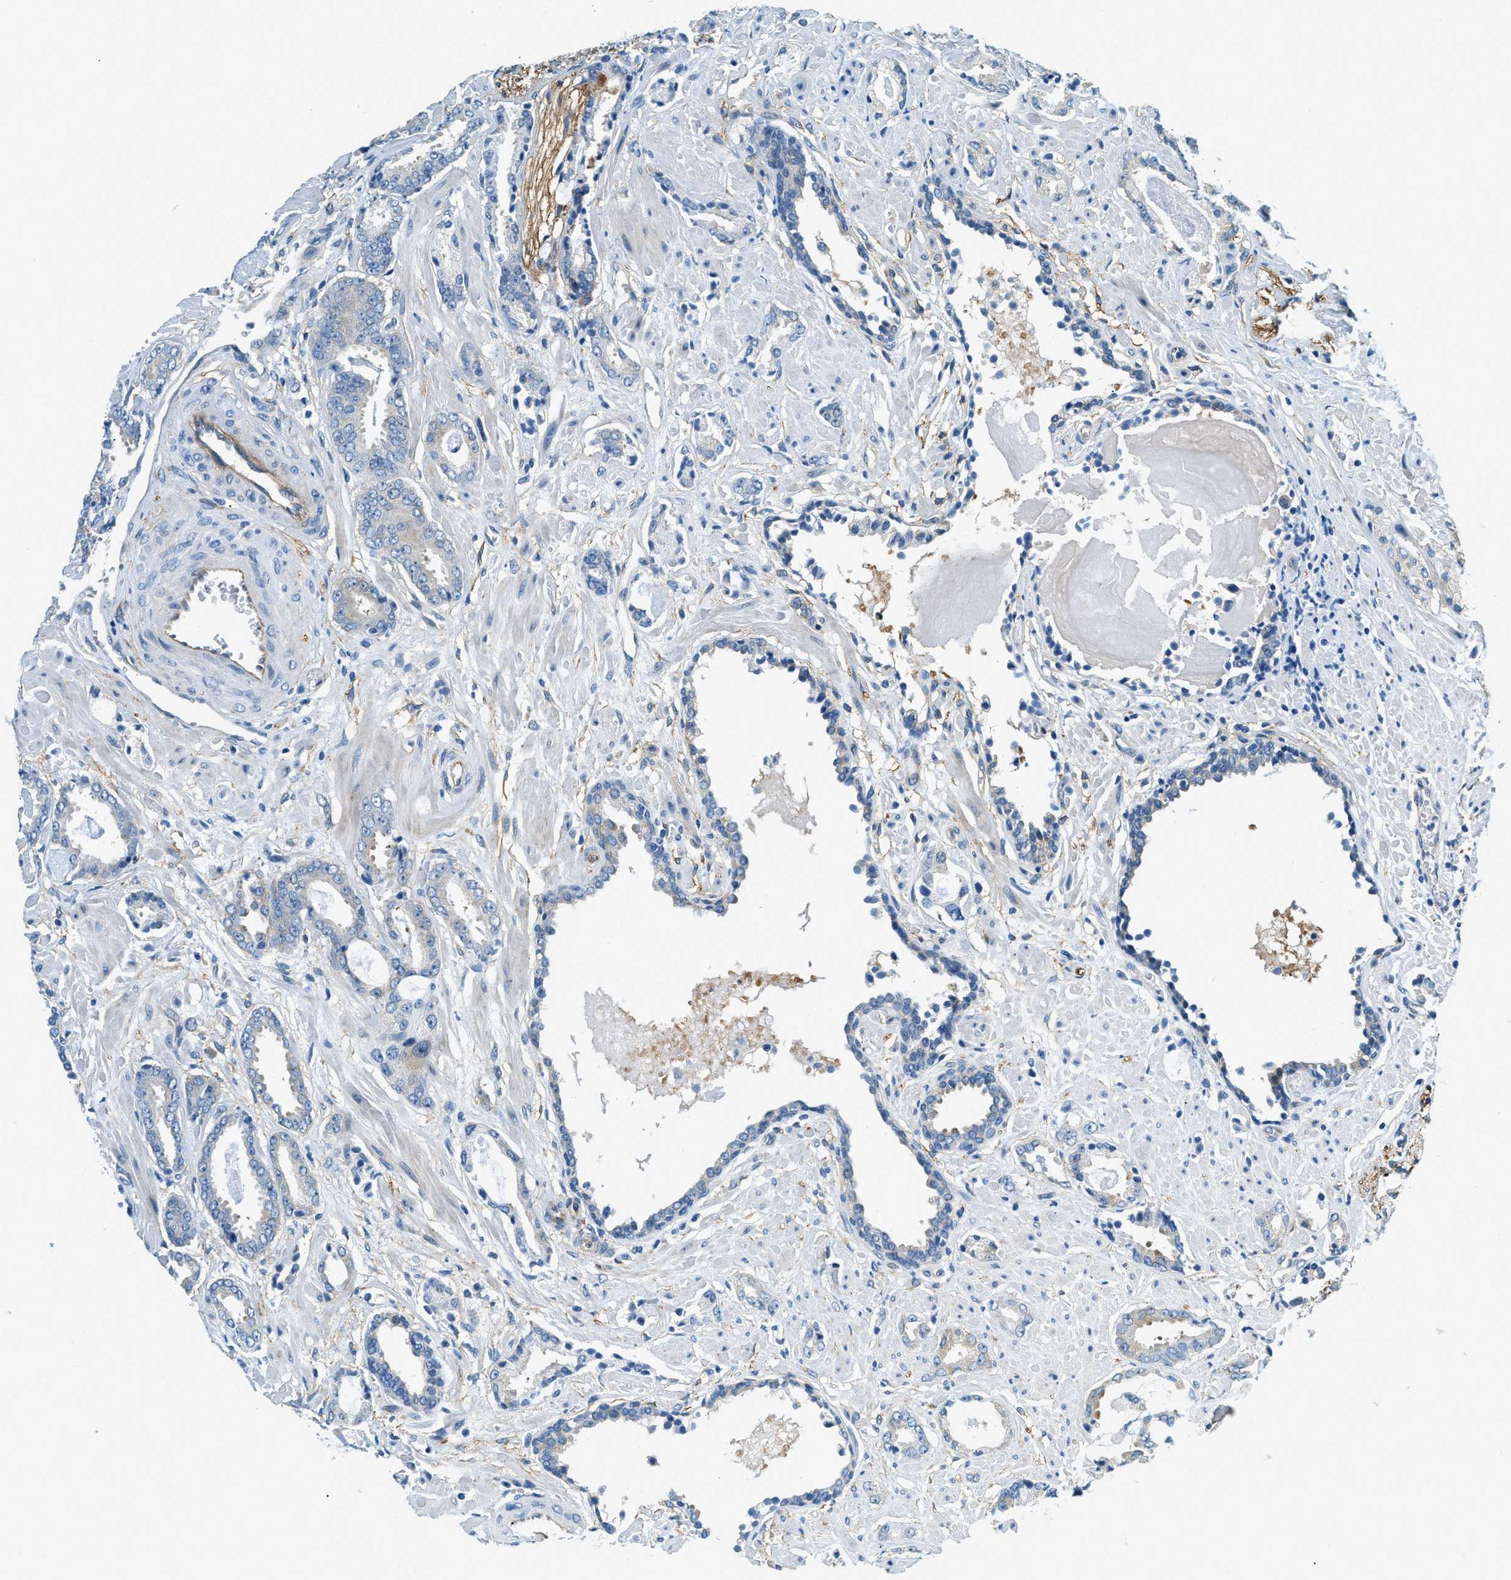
{"staining": {"intensity": "negative", "quantity": "none", "location": "none"}, "tissue": "prostate cancer", "cell_type": "Tumor cells", "image_type": "cancer", "snomed": [{"axis": "morphology", "description": "Adenocarcinoma, Low grade"}, {"axis": "topography", "description": "Prostate"}], "caption": "This is an immunohistochemistry micrograph of human prostate cancer (low-grade adenocarcinoma). There is no positivity in tumor cells.", "gene": "ZNF367", "patient": {"sex": "male", "age": 53}}